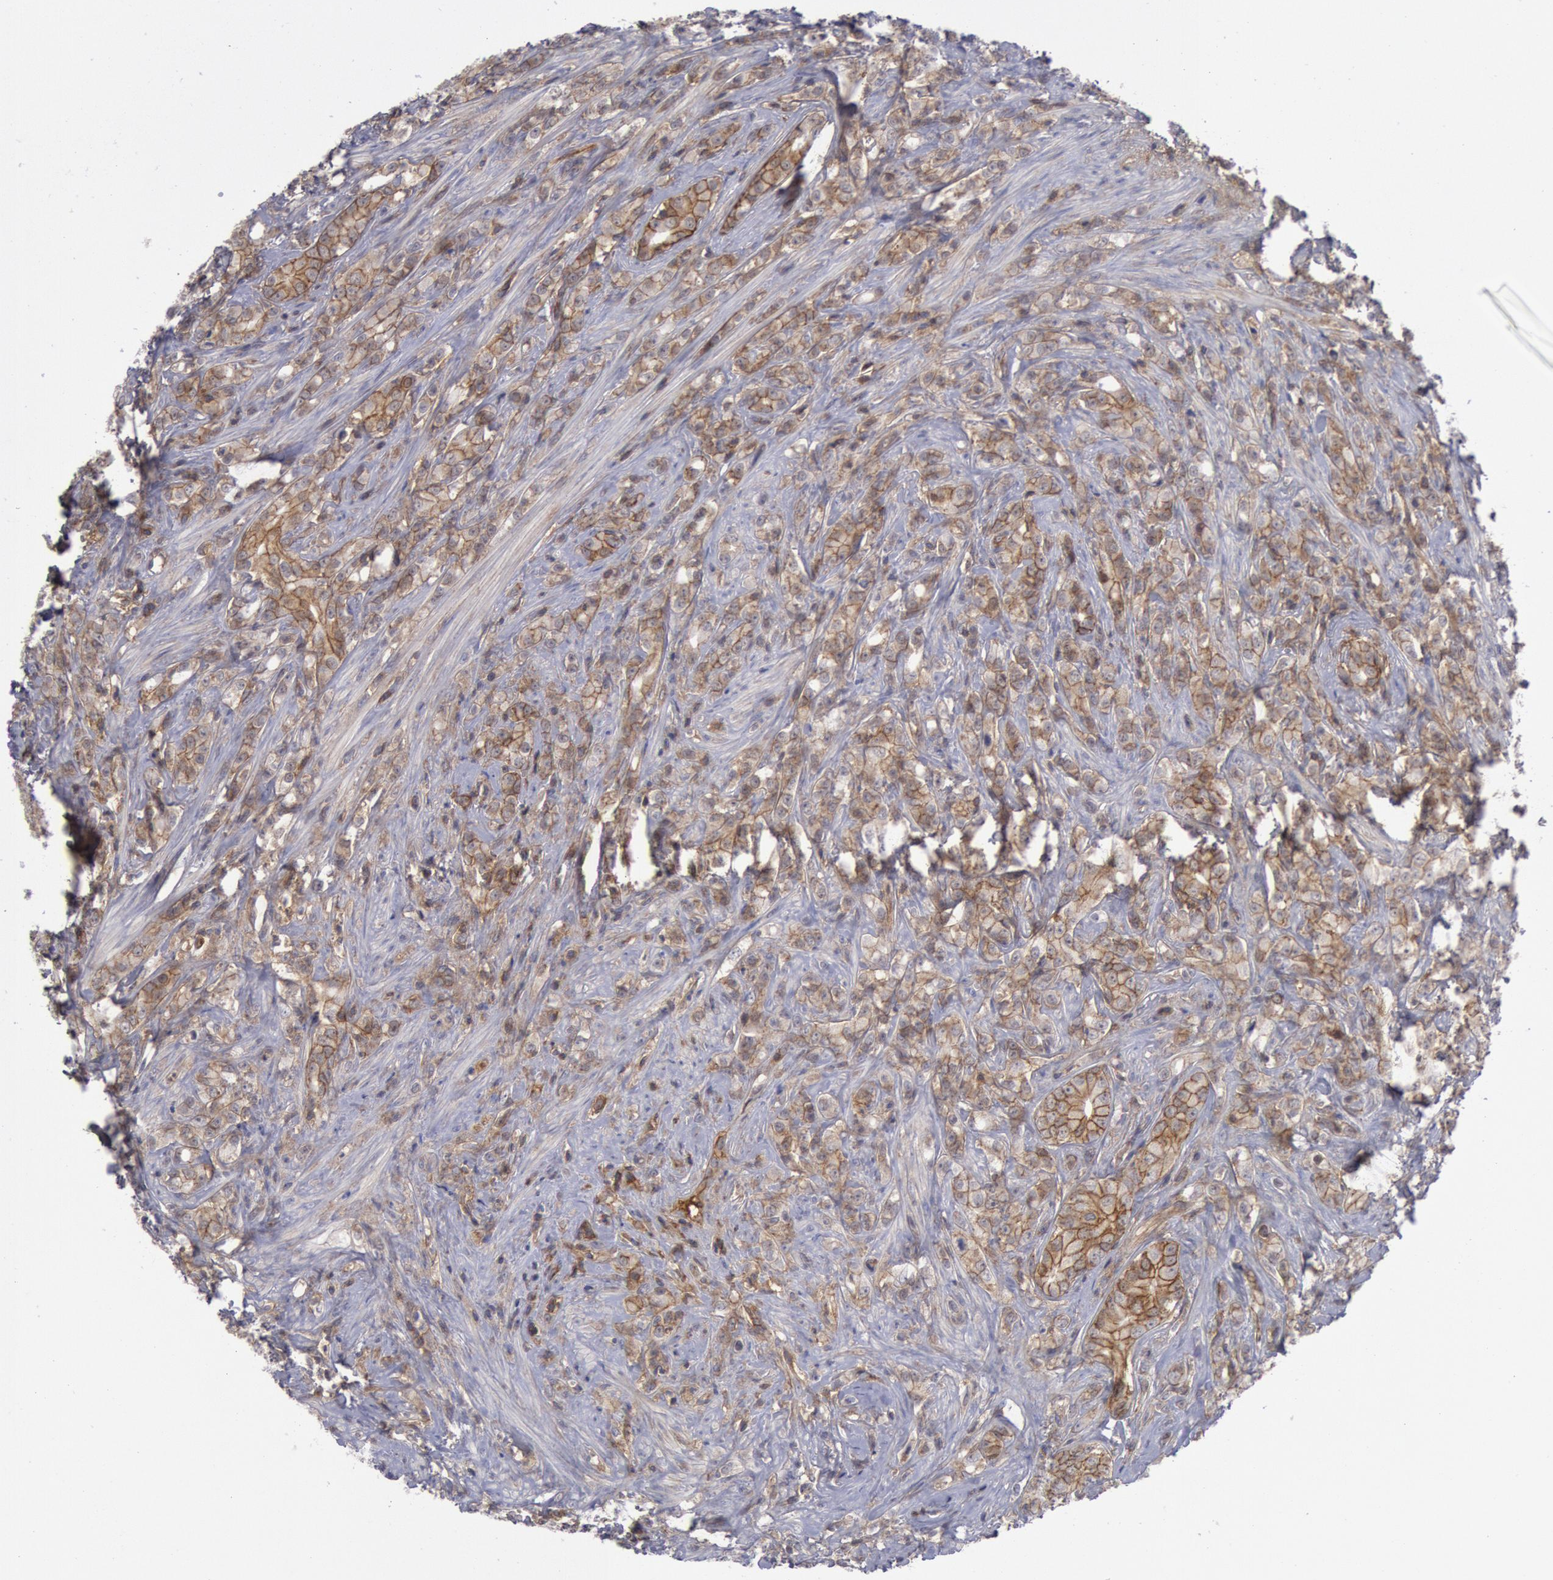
{"staining": {"intensity": "moderate", "quantity": ">75%", "location": "cytoplasmic/membranous"}, "tissue": "prostate cancer", "cell_type": "Tumor cells", "image_type": "cancer", "snomed": [{"axis": "morphology", "description": "Adenocarcinoma, Medium grade"}, {"axis": "topography", "description": "Prostate"}], "caption": "Immunohistochemistry of prostate cancer (medium-grade adenocarcinoma) demonstrates medium levels of moderate cytoplasmic/membranous staining in about >75% of tumor cells. (Stains: DAB in brown, nuclei in blue, Microscopy: brightfield microscopy at high magnification).", "gene": "STX4", "patient": {"sex": "male", "age": 59}}